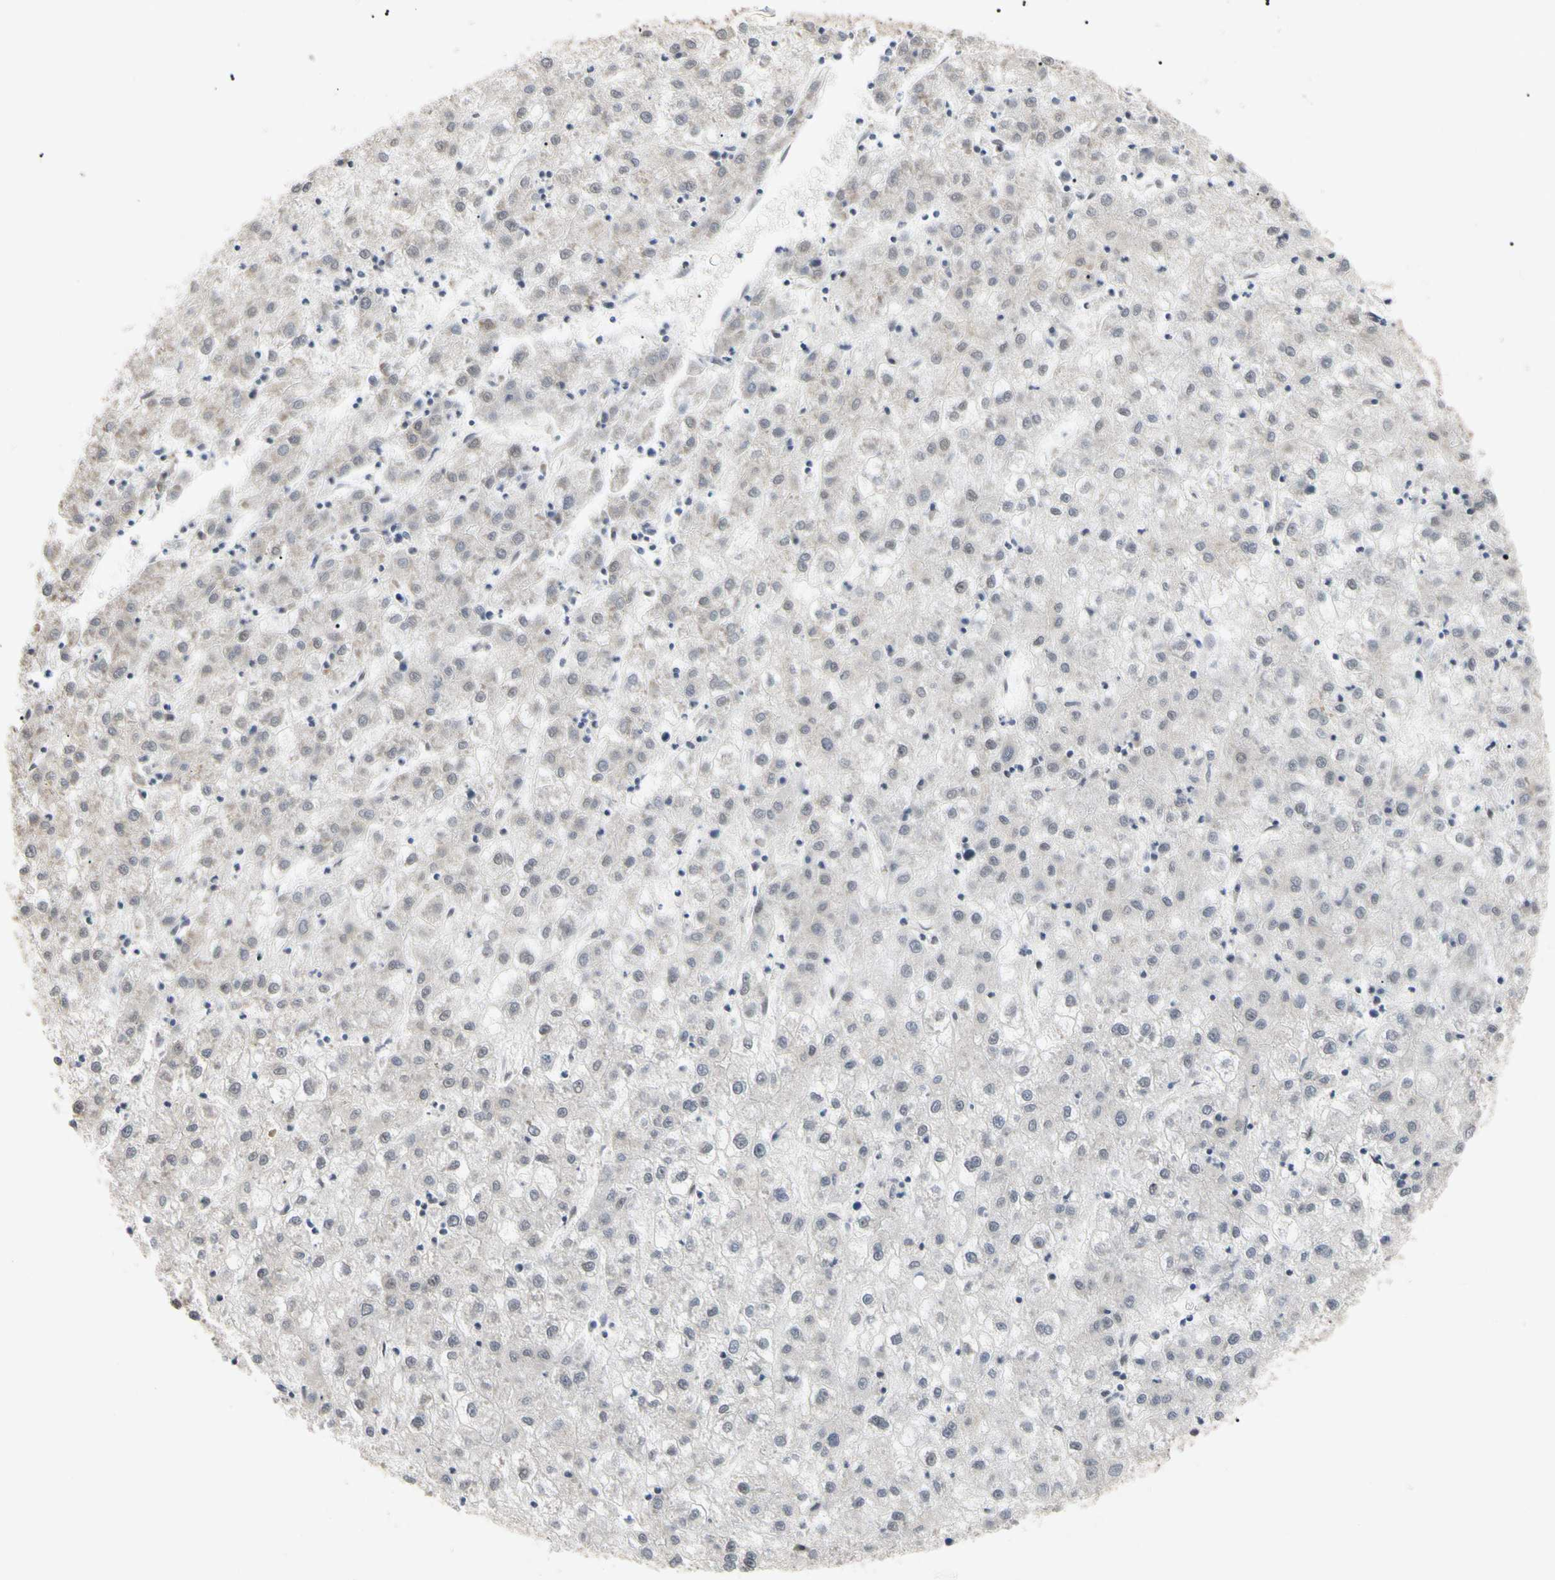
{"staining": {"intensity": "negative", "quantity": "none", "location": "none"}, "tissue": "liver cancer", "cell_type": "Tumor cells", "image_type": "cancer", "snomed": [{"axis": "morphology", "description": "Carcinoma, Hepatocellular, NOS"}, {"axis": "topography", "description": "Liver"}], "caption": "This is an immunohistochemistry (IHC) histopathology image of liver hepatocellular carcinoma. There is no expression in tumor cells.", "gene": "FAM98B", "patient": {"sex": "male", "age": 72}}